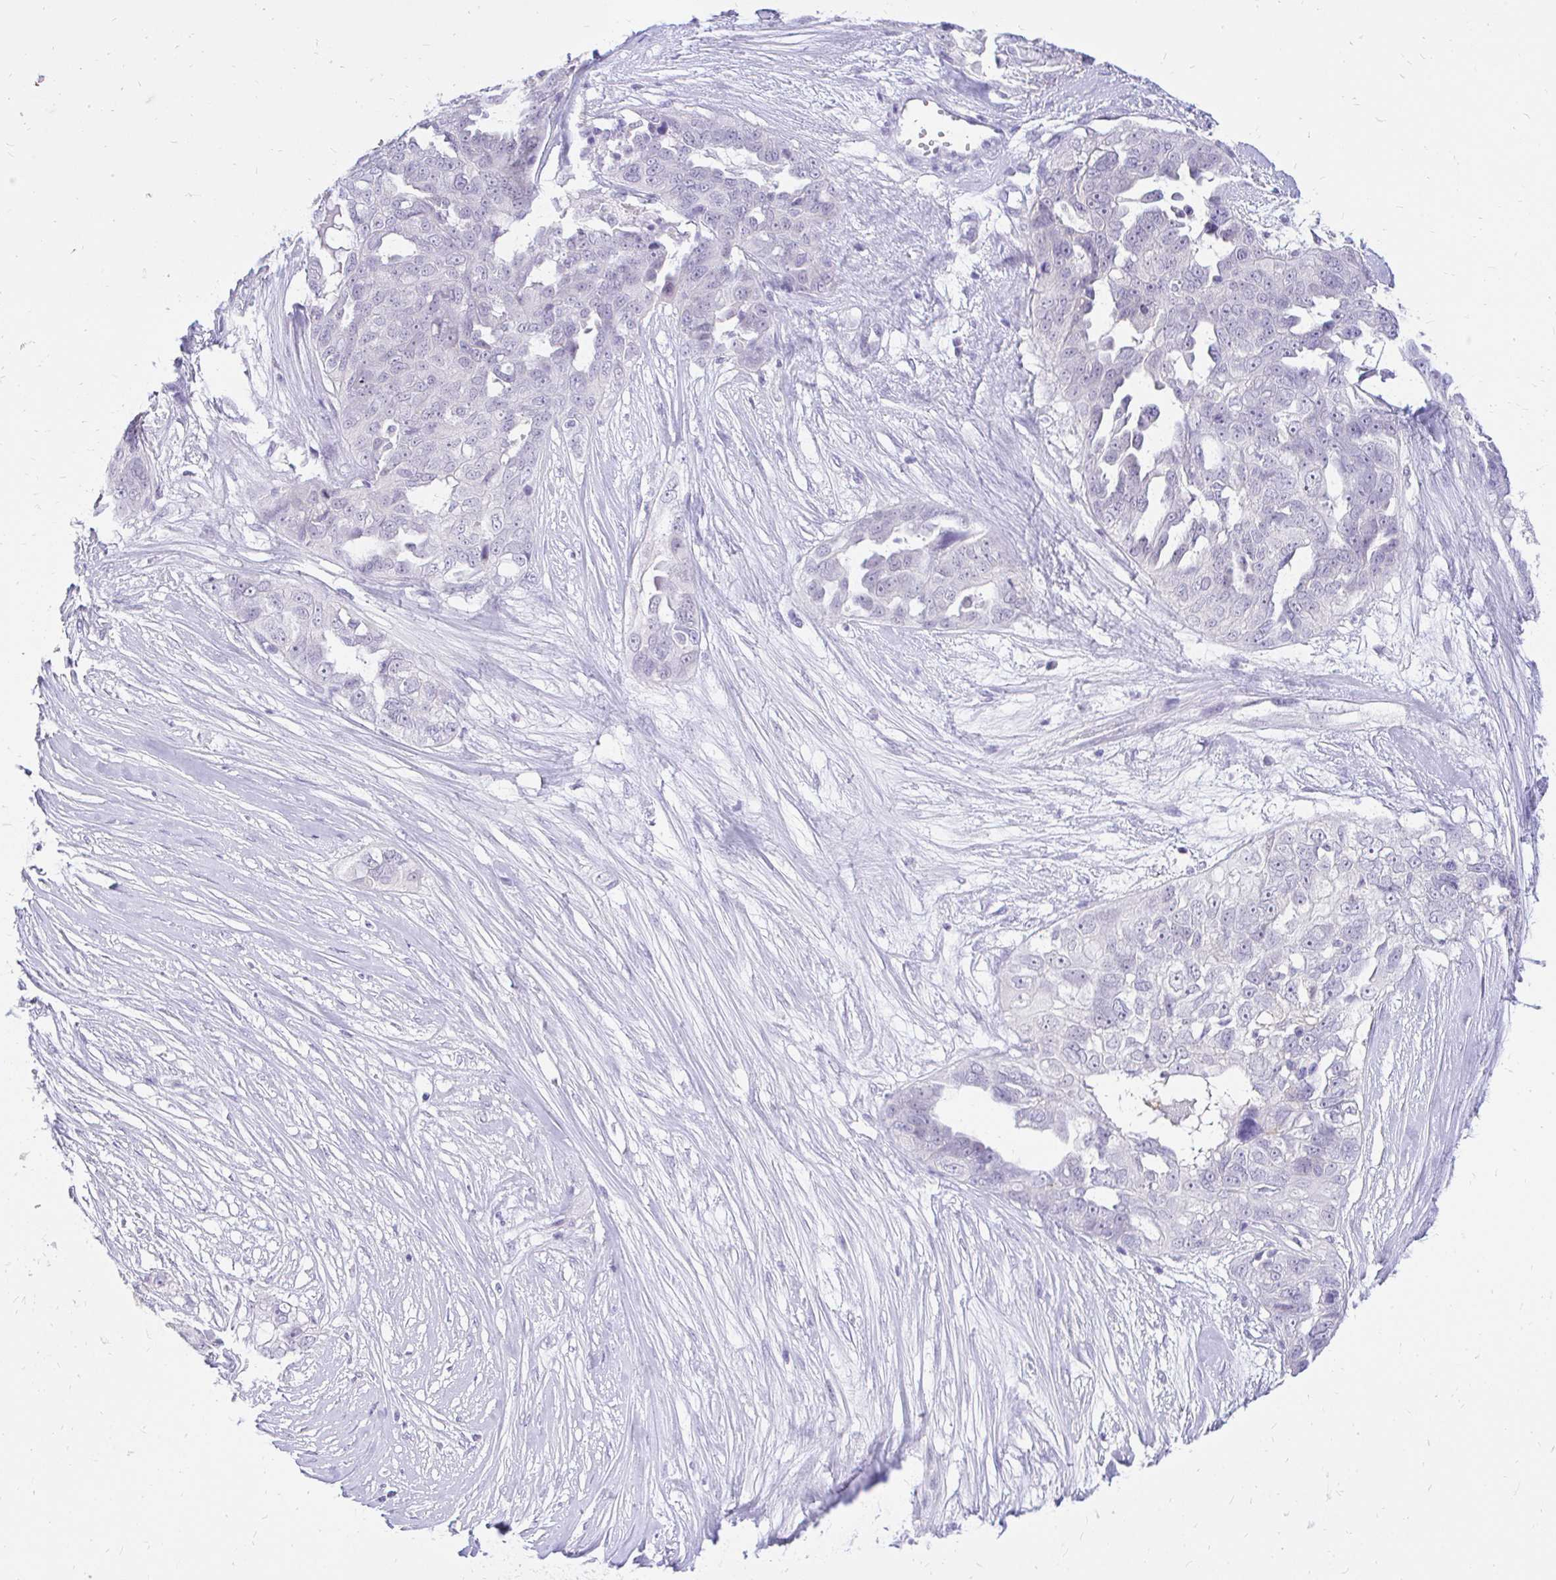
{"staining": {"intensity": "negative", "quantity": "none", "location": "none"}, "tissue": "ovarian cancer", "cell_type": "Tumor cells", "image_type": "cancer", "snomed": [{"axis": "morphology", "description": "Carcinoma, endometroid"}, {"axis": "topography", "description": "Ovary"}], "caption": "This is a image of immunohistochemistry staining of endometroid carcinoma (ovarian), which shows no expression in tumor cells.", "gene": "FATE1", "patient": {"sex": "female", "age": 70}}